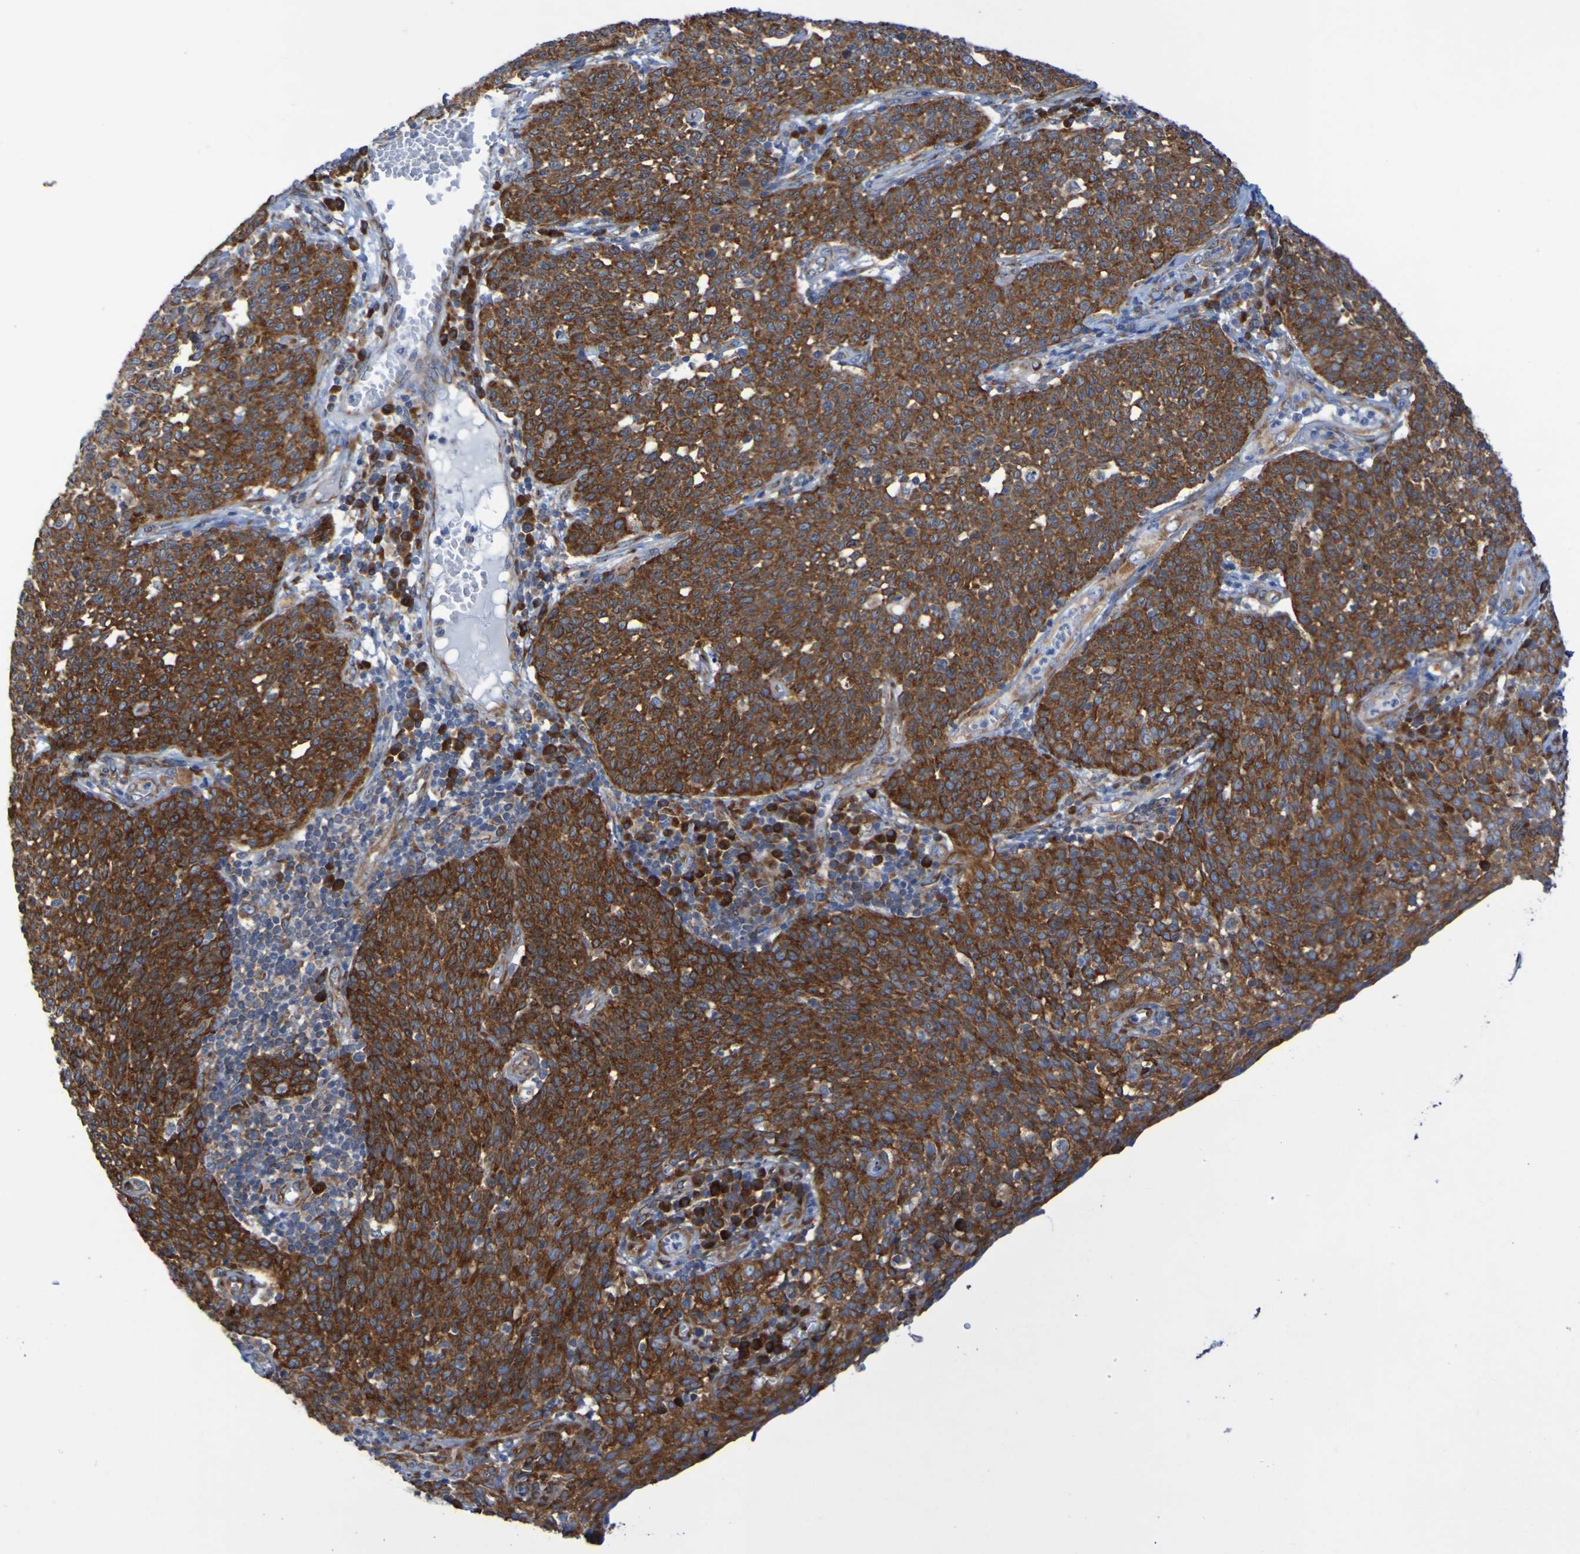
{"staining": {"intensity": "strong", "quantity": ">75%", "location": "cytoplasmic/membranous"}, "tissue": "cervical cancer", "cell_type": "Tumor cells", "image_type": "cancer", "snomed": [{"axis": "morphology", "description": "Squamous cell carcinoma, NOS"}, {"axis": "topography", "description": "Cervix"}], "caption": "Brown immunohistochemical staining in cervical cancer demonstrates strong cytoplasmic/membranous staining in approximately >75% of tumor cells. (DAB IHC with brightfield microscopy, high magnification).", "gene": "FKBP3", "patient": {"sex": "female", "age": 34}}